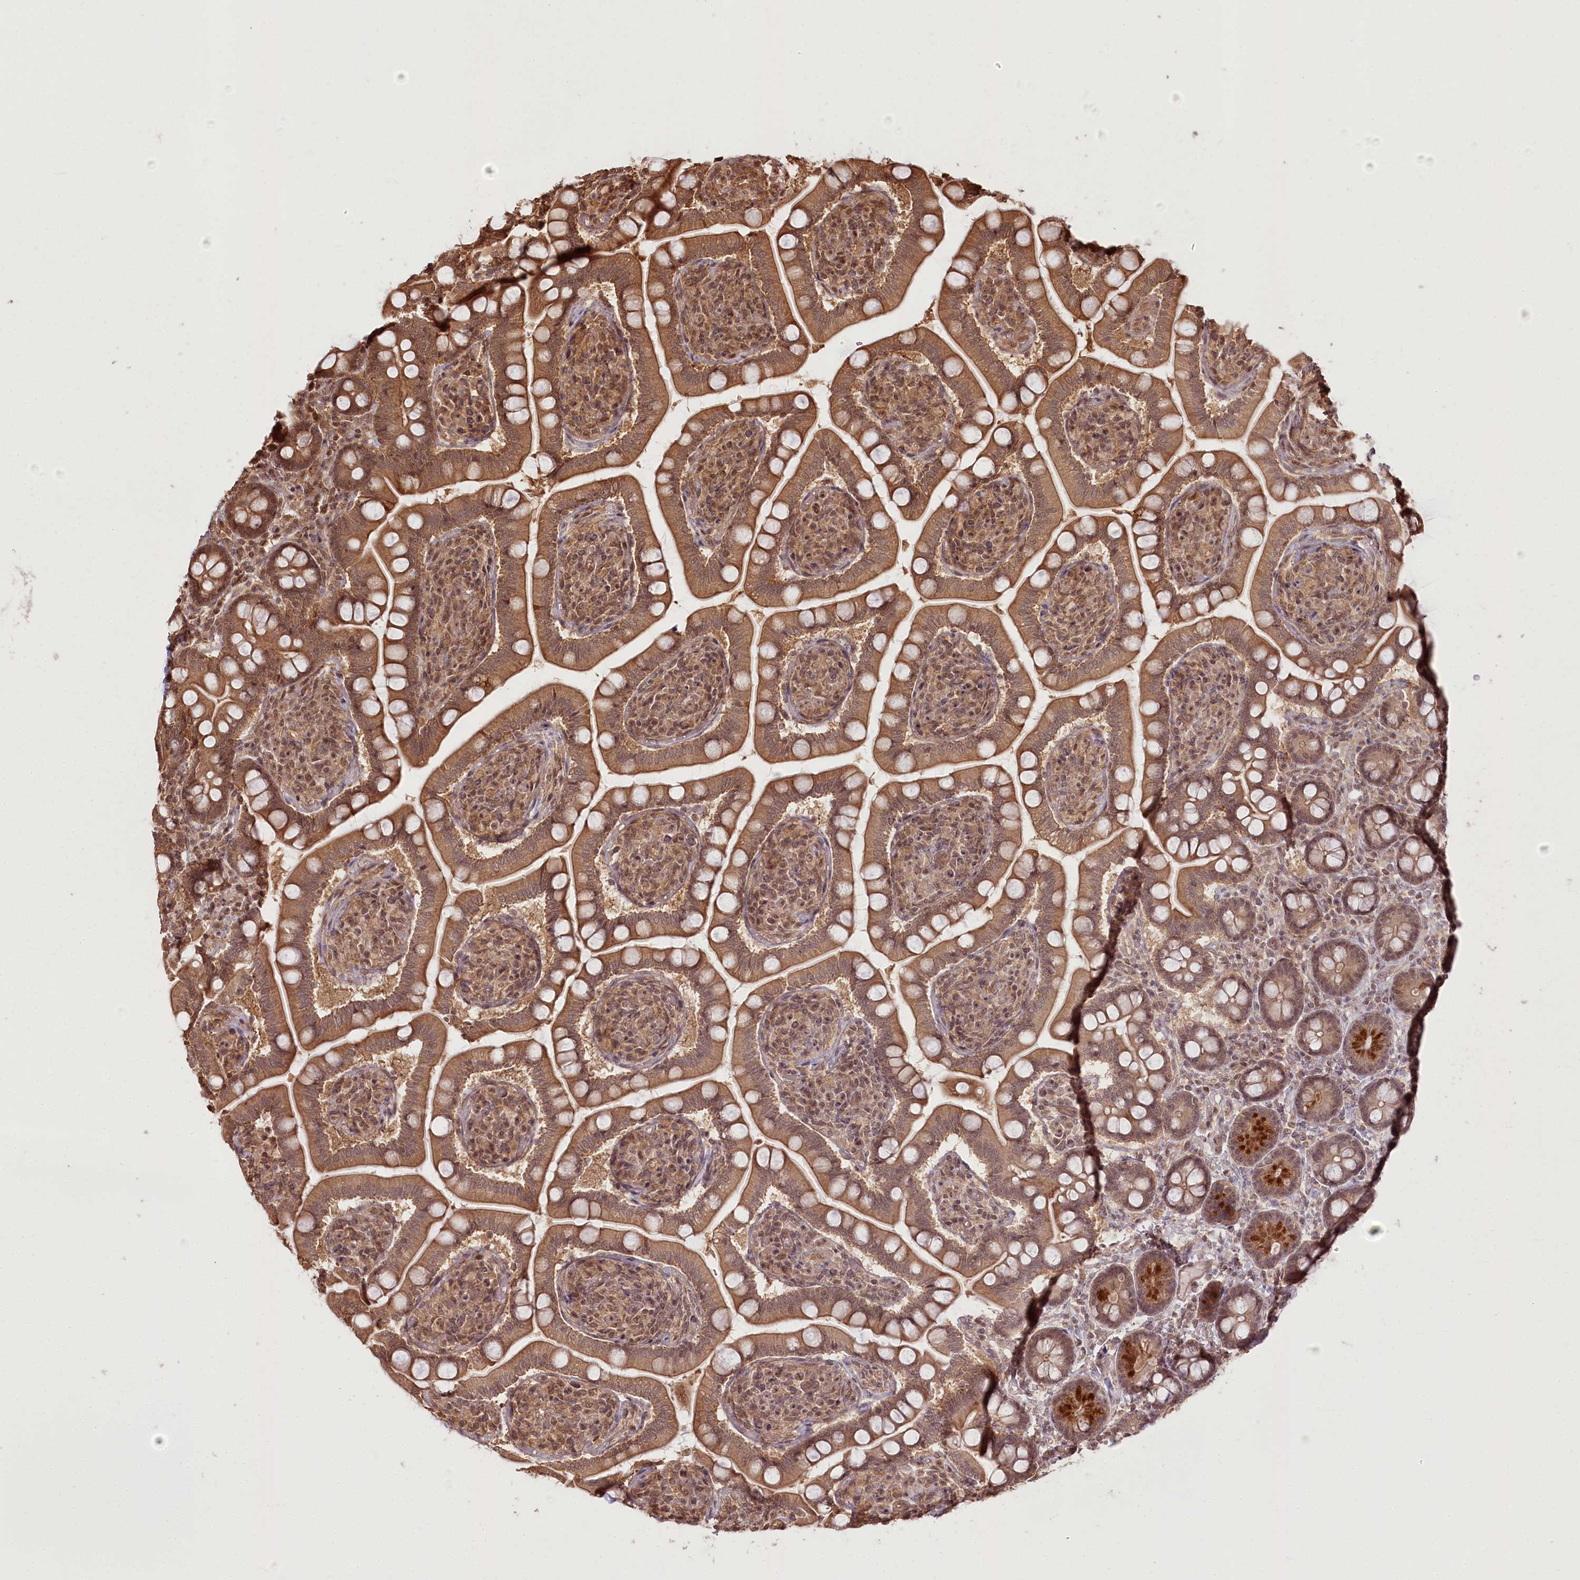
{"staining": {"intensity": "strong", "quantity": ">75%", "location": "cytoplasmic/membranous"}, "tissue": "small intestine", "cell_type": "Glandular cells", "image_type": "normal", "snomed": [{"axis": "morphology", "description": "Normal tissue, NOS"}, {"axis": "topography", "description": "Small intestine"}], "caption": "Immunohistochemical staining of normal human small intestine displays high levels of strong cytoplasmic/membranous staining in about >75% of glandular cells. (Stains: DAB in brown, nuclei in blue, Microscopy: brightfield microscopy at high magnification).", "gene": "R3HDM2", "patient": {"sex": "female", "age": 64}}